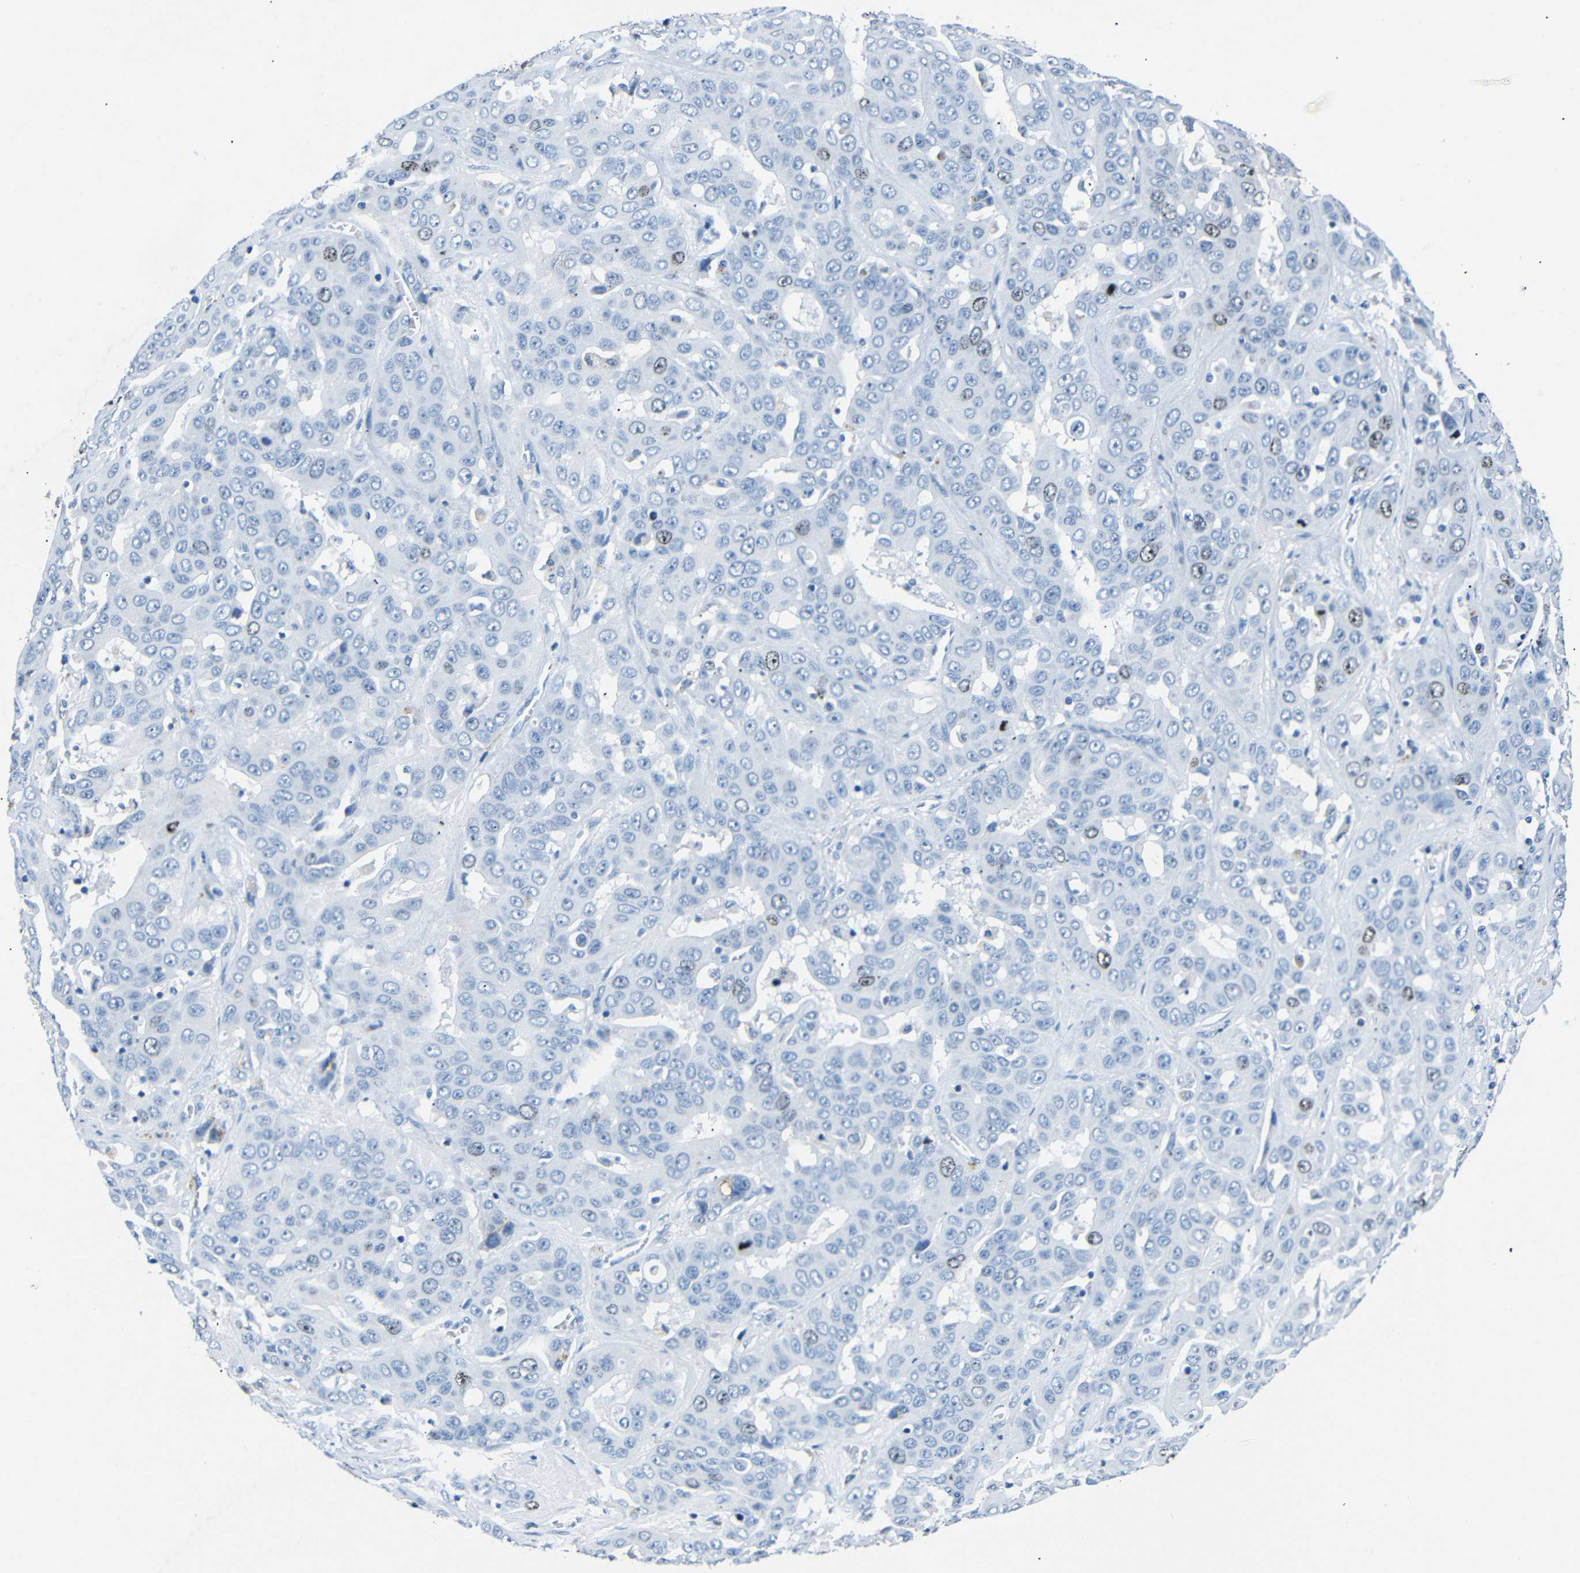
{"staining": {"intensity": "moderate", "quantity": "<25%", "location": "nuclear"}, "tissue": "liver cancer", "cell_type": "Tumor cells", "image_type": "cancer", "snomed": [{"axis": "morphology", "description": "Cholangiocarcinoma"}, {"axis": "topography", "description": "Liver"}], "caption": "Liver cholangiocarcinoma was stained to show a protein in brown. There is low levels of moderate nuclear staining in approximately <25% of tumor cells.", "gene": "INCENP", "patient": {"sex": "female", "age": 52}}